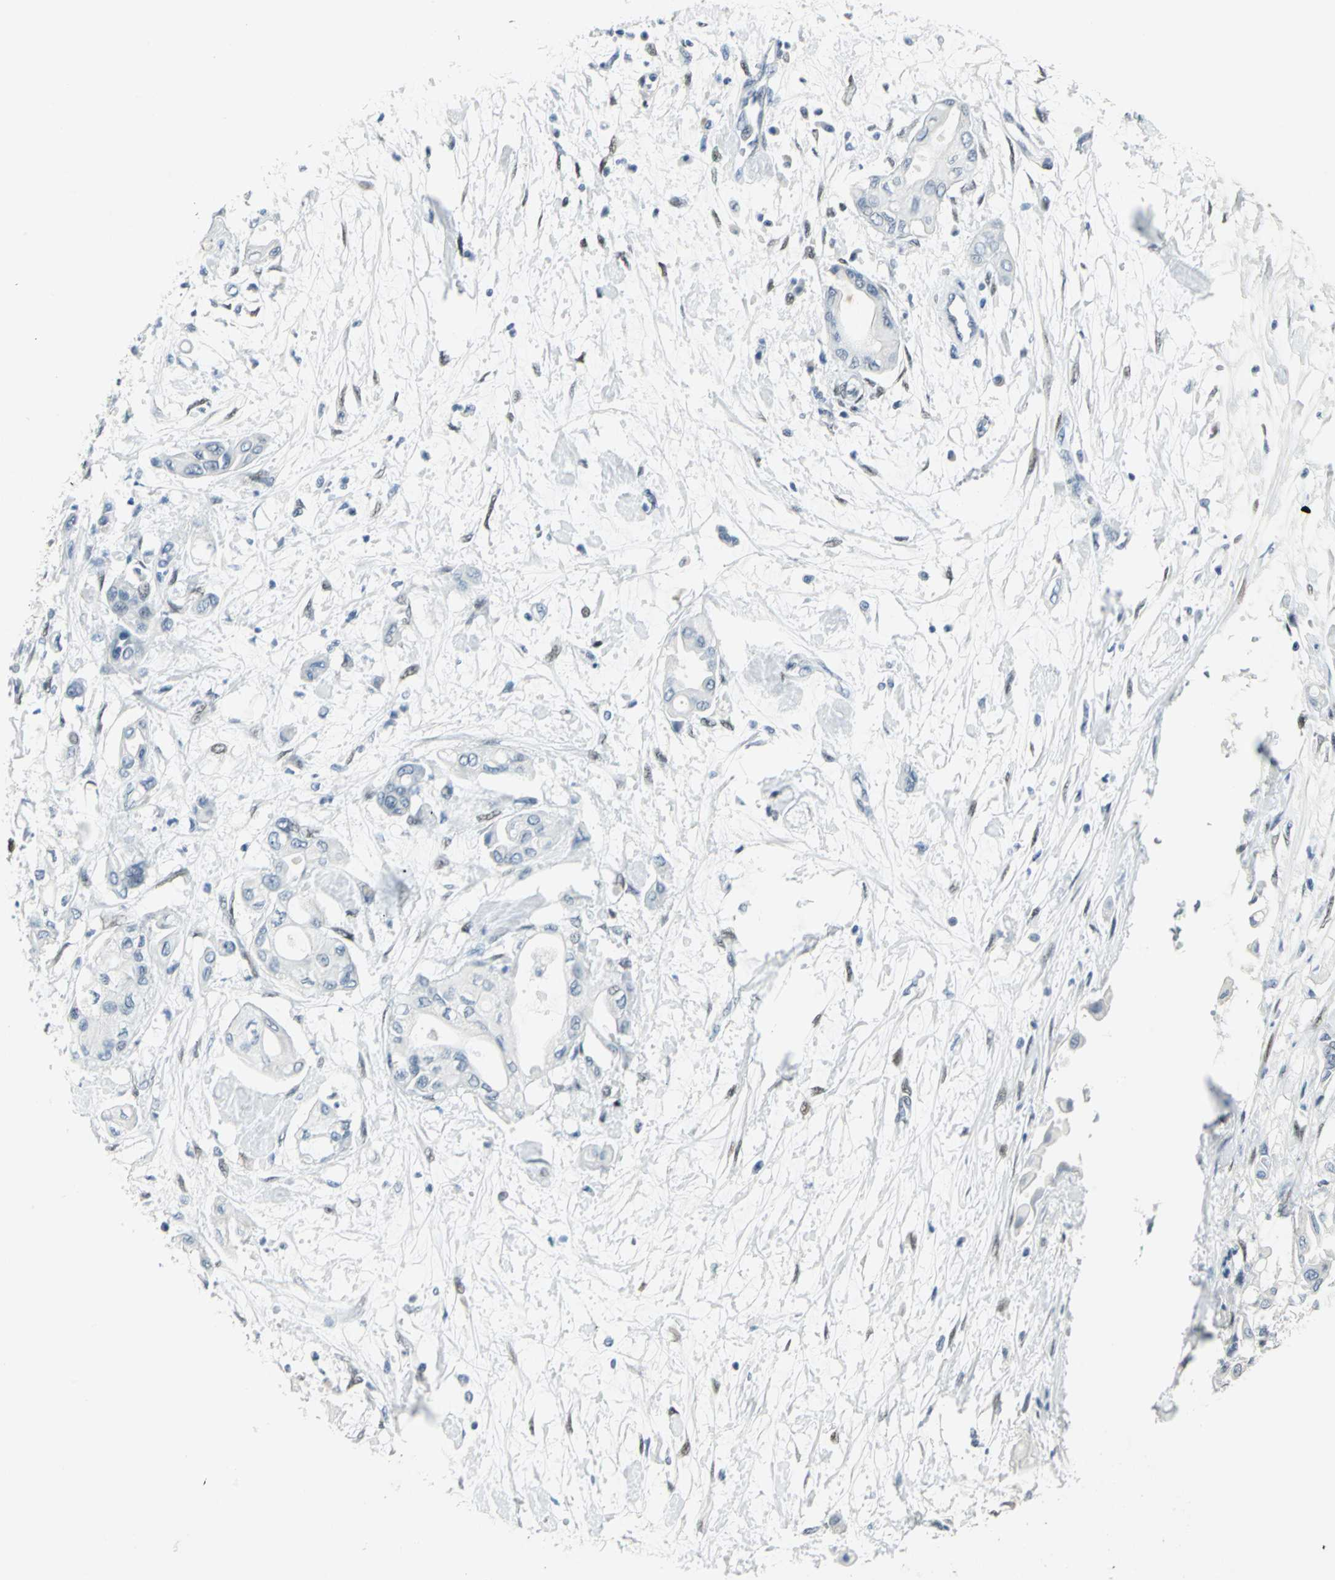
{"staining": {"intensity": "negative", "quantity": "none", "location": "none"}, "tissue": "pancreatic cancer", "cell_type": "Tumor cells", "image_type": "cancer", "snomed": [{"axis": "morphology", "description": "Adenocarcinoma, NOS"}, {"axis": "morphology", "description": "Adenocarcinoma, metastatic, NOS"}, {"axis": "topography", "description": "Lymph node"}, {"axis": "topography", "description": "Pancreas"}, {"axis": "topography", "description": "Duodenum"}], "caption": "IHC image of neoplastic tissue: pancreatic cancer stained with DAB (3,3'-diaminobenzidine) demonstrates no significant protein expression in tumor cells. Brightfield microscopy of immunohistochemistry stained with DAB (3,3'-diaminobenzidine) (brown) and hematoxylin (blue), captured at high magnification.", "gene": "MEIS2", "patient": {"sex": "female", "age": 64}}